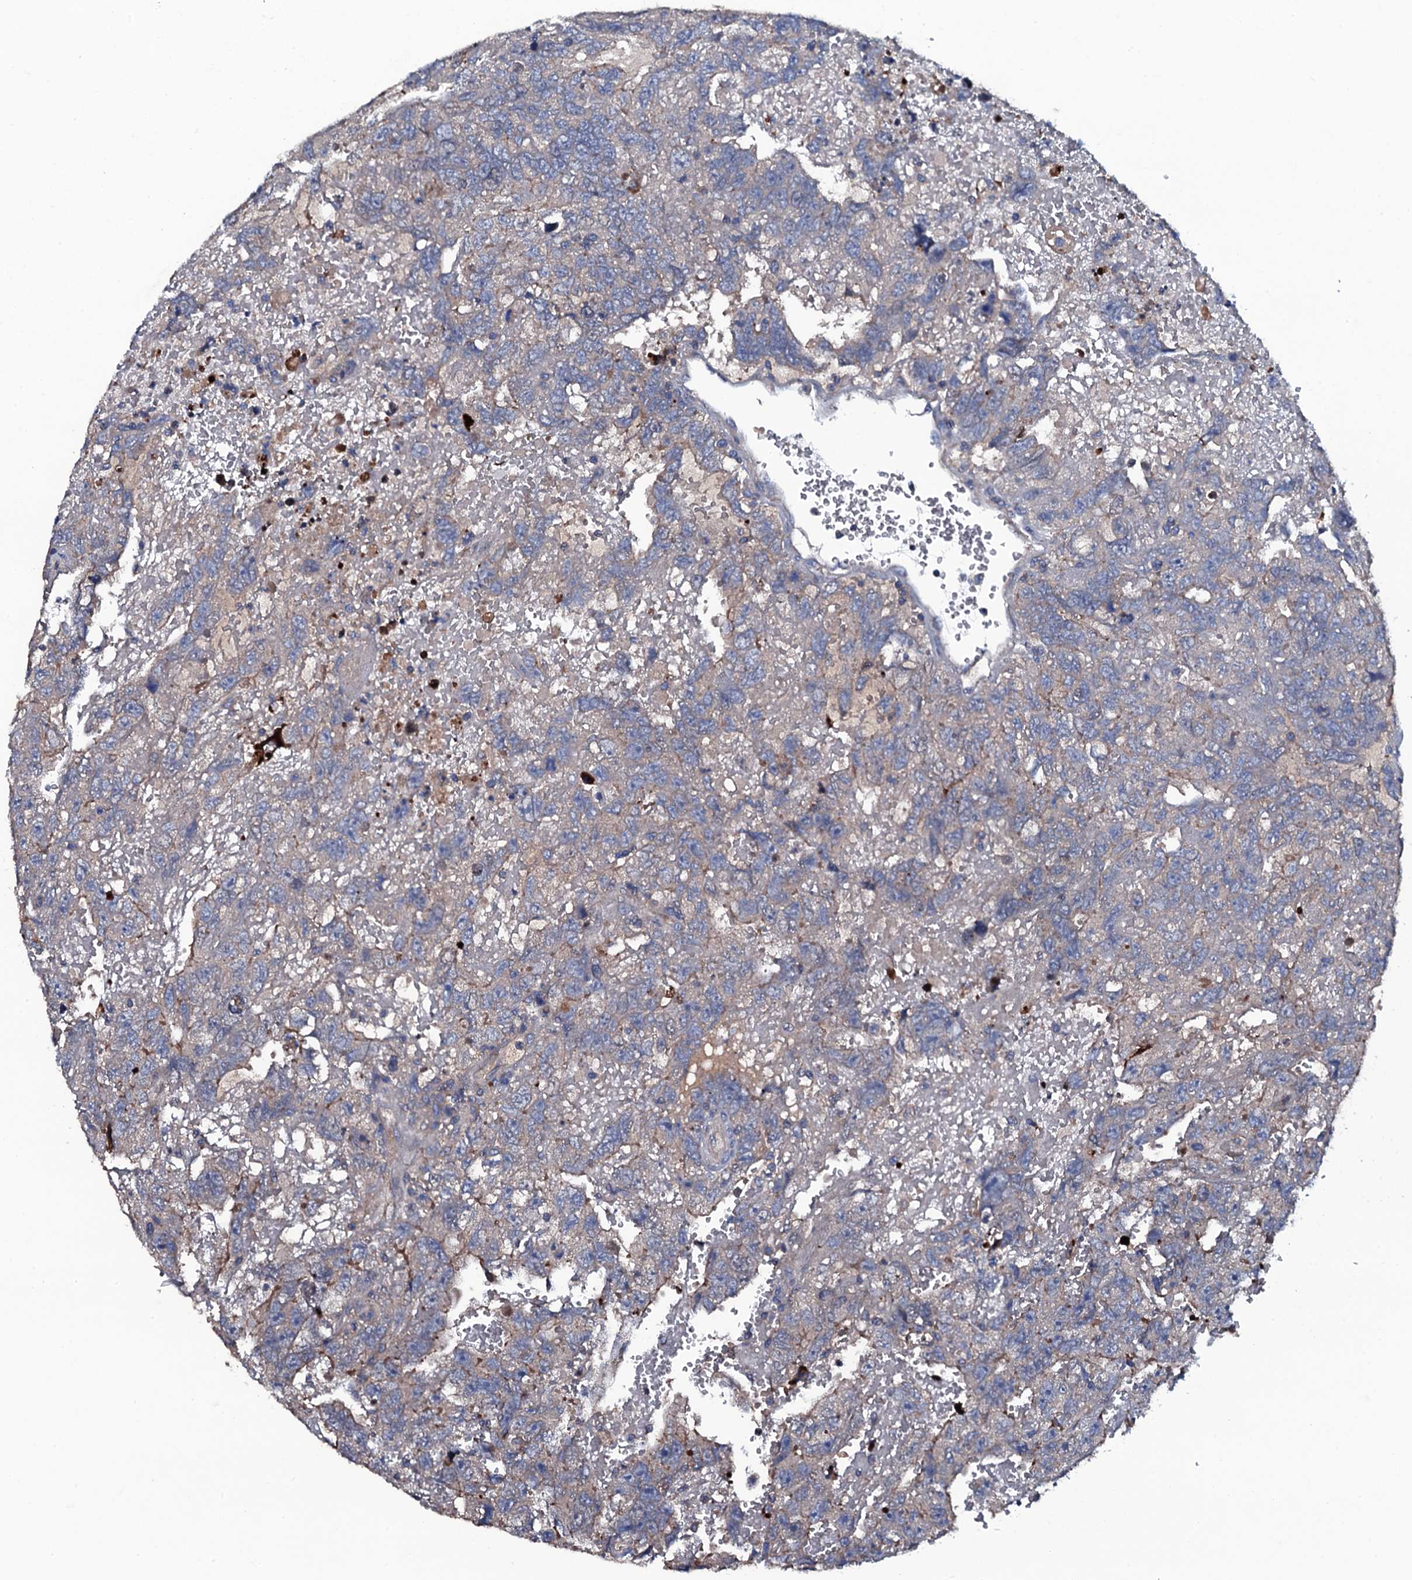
{"staining": {"intensity": "negative", "quantity": "none", "location": "none"}, "tissue": "testis cancer", "cell_type": "Tumor cells", "image_type": "cancer", "snomed": [{"axis": "morphology", "description": "Carcinoma, Embryonal, NOS"}, {"axis": "topography", "description": "Testis"}], "caption": "Tumor cells are negative for protein expression in human testis embryonal carcinoma.", "gene": "NEK1", "patient": {"sex": "male", "age": 45}}